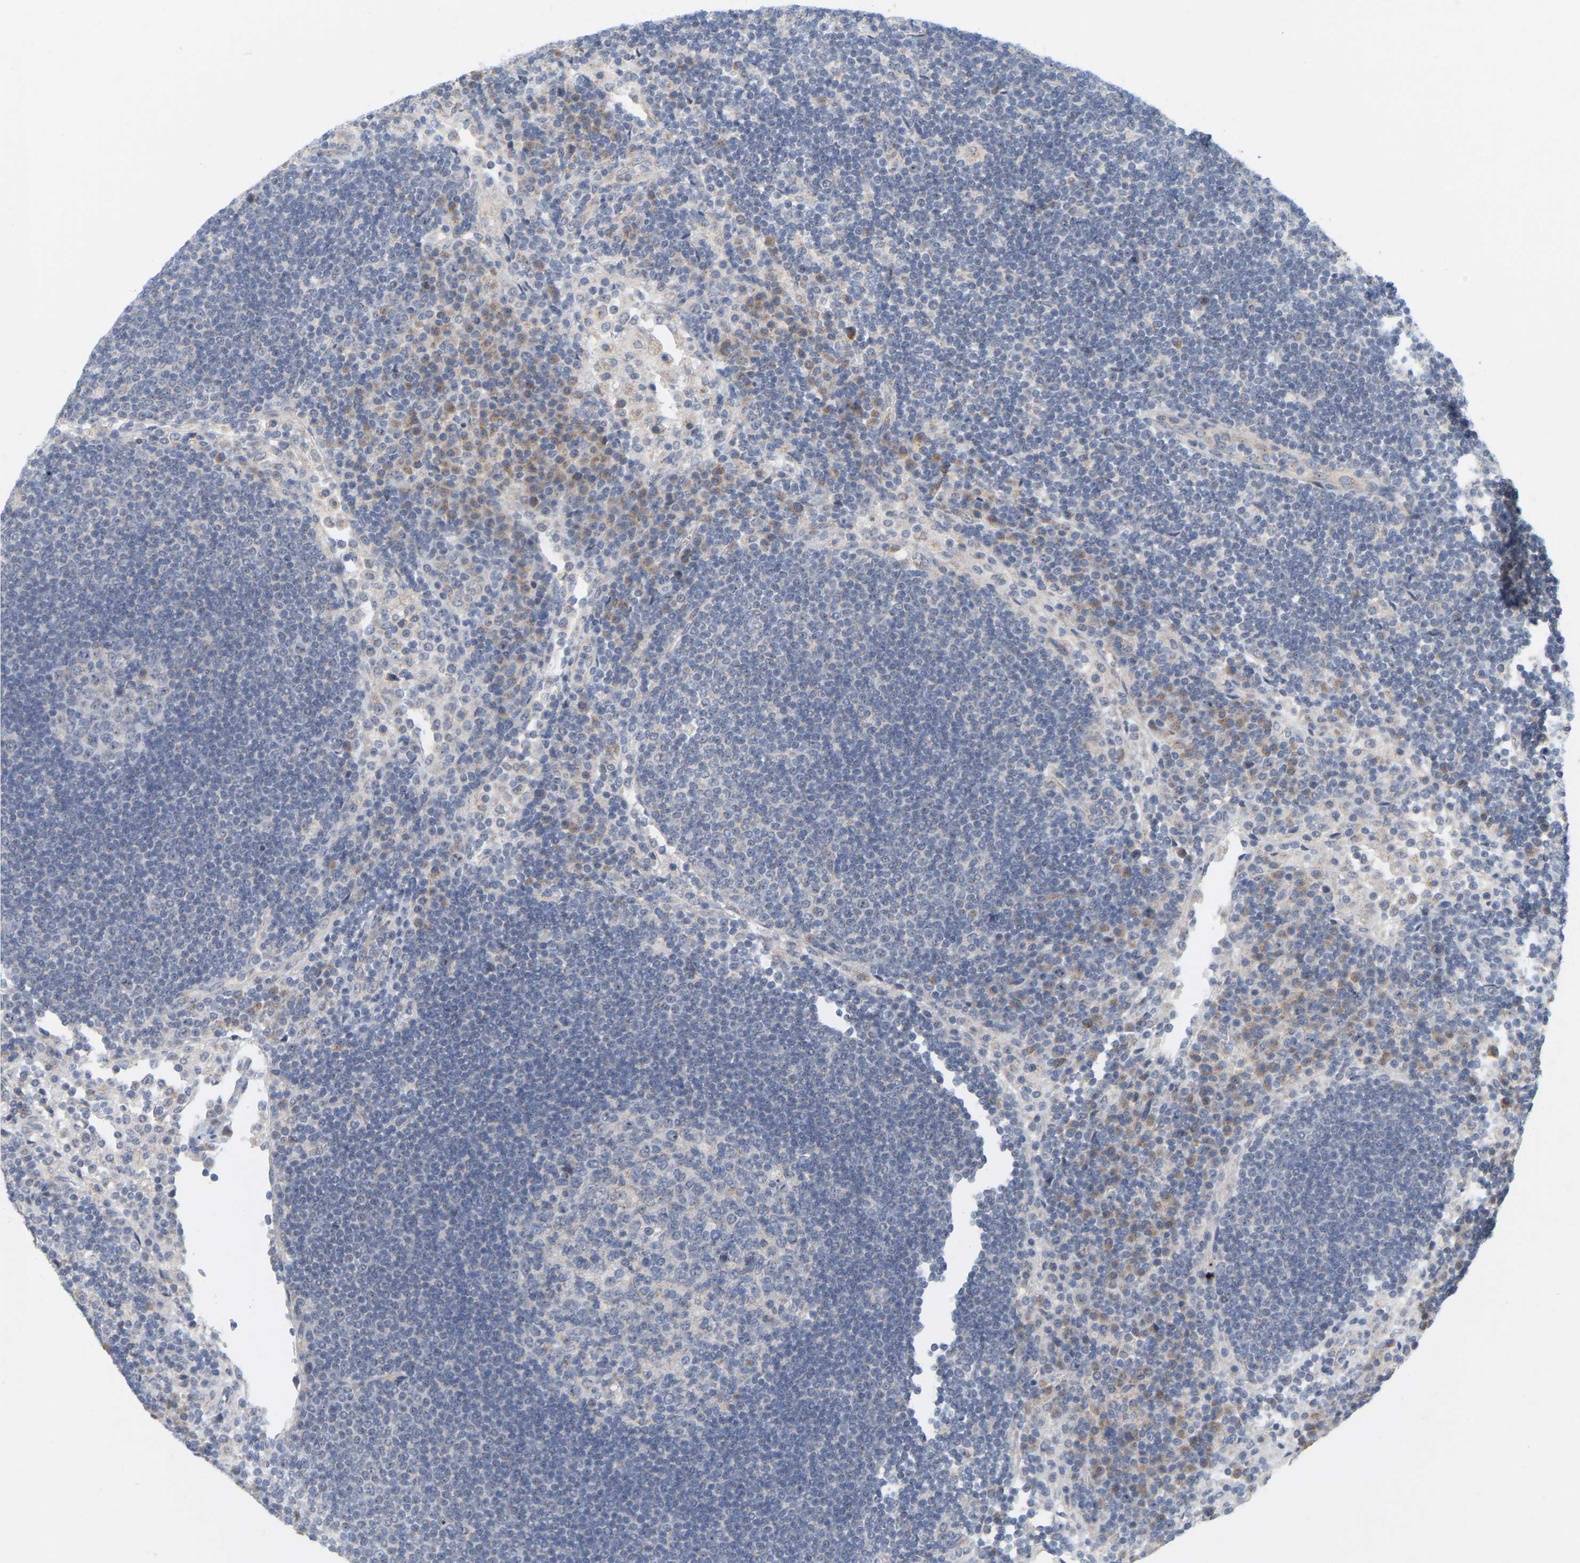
{"staining": {"intensity": "negative", "quantity": "none", "location": "none"}, "tissue": "lymph node", "cell_type": "Germinal center cells", "image_type": "normal", "snomed": [{"axis": "morphology", "description": "Normal tissue, NOS"}, {"axis": "topography", "description": "Lymph node"}], "caption": "The image displays no staining of germinal center cells in benign lymph node. (Immunohistochemistry, brightfield microscopy, high magnification).", "gene": "MINDY4", "patient": {"sex": "female", "age": 53}}